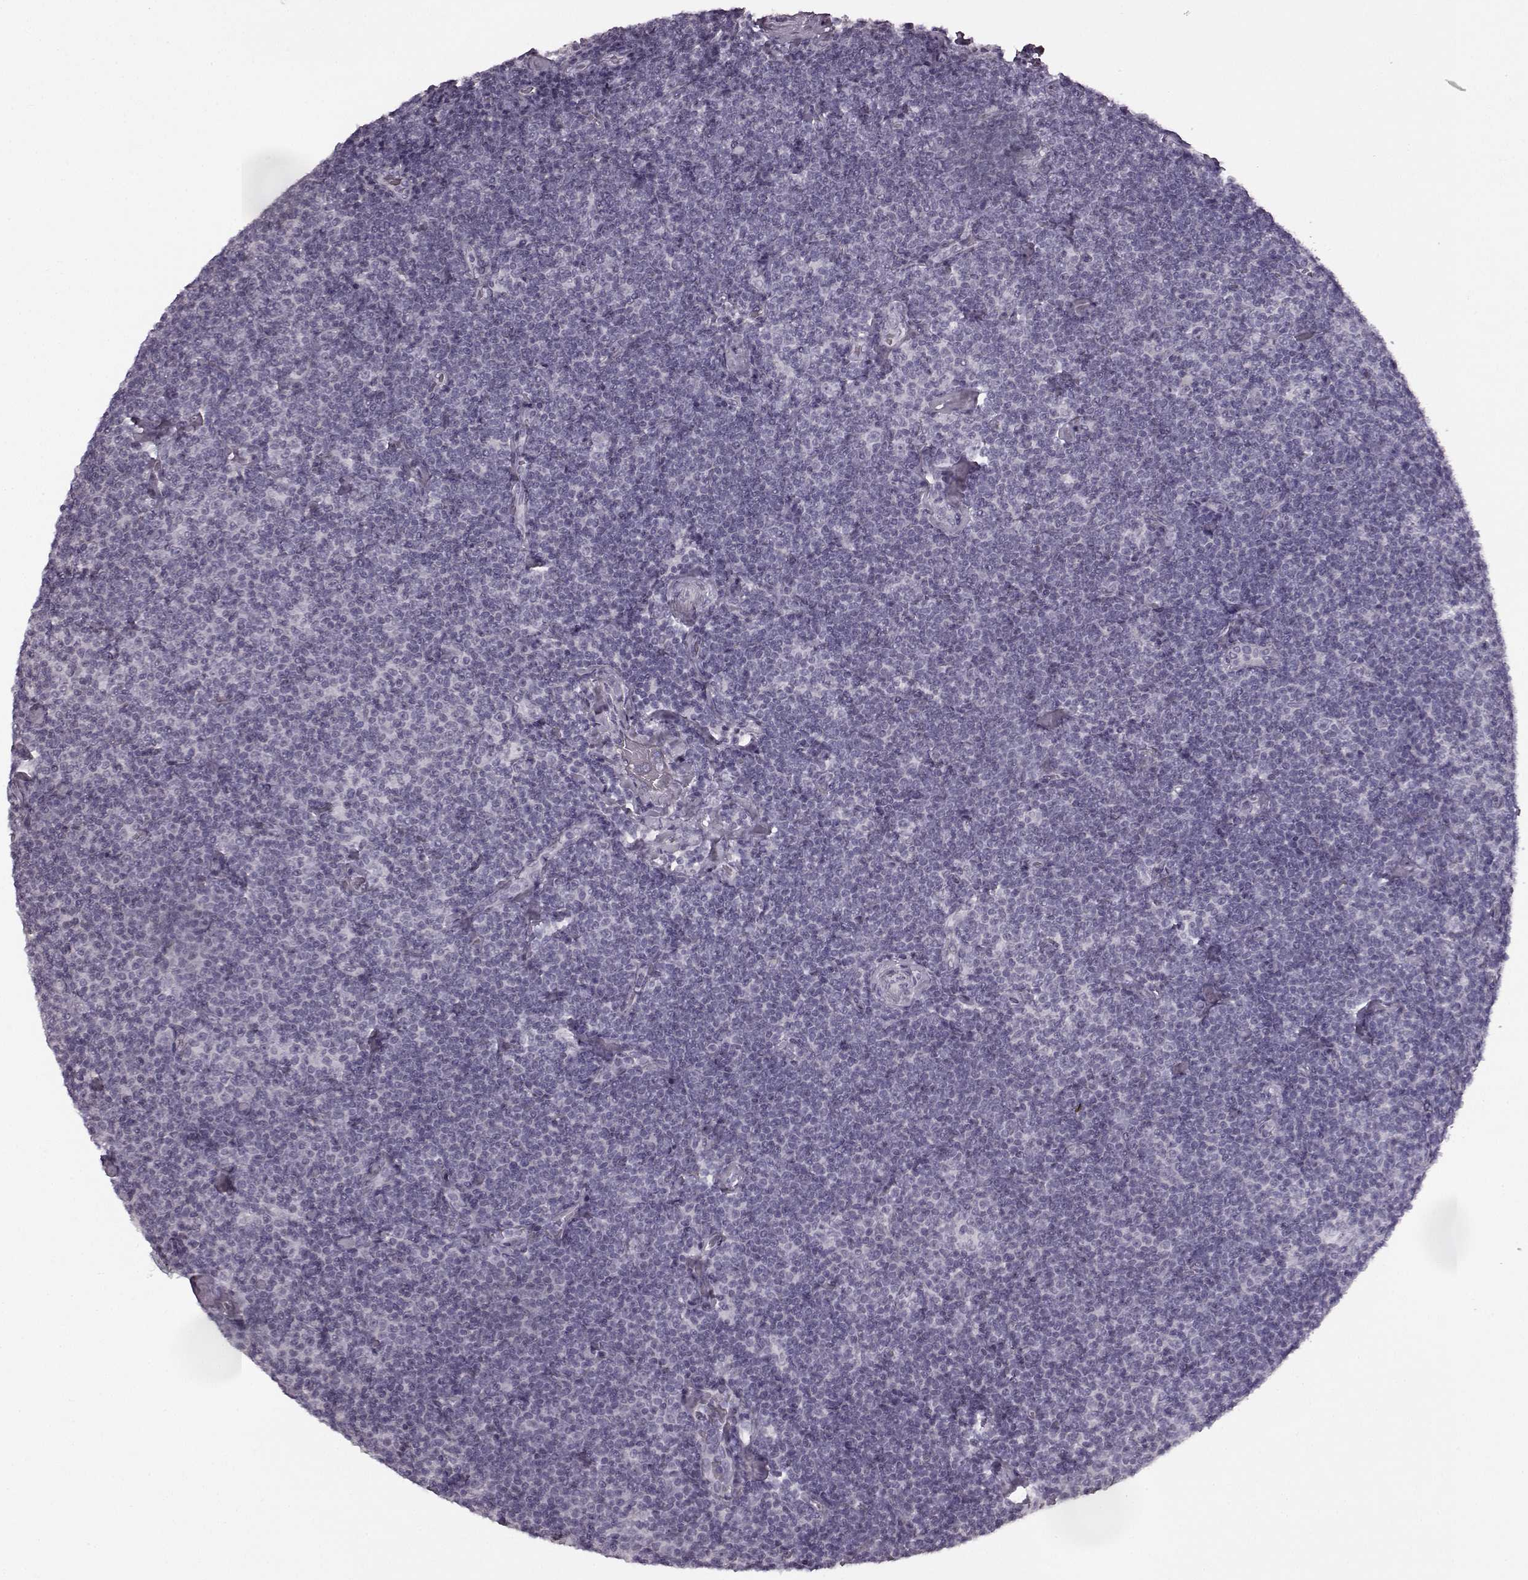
{"staining": {"intensity": "negative", "quantity": "none", "location": "none"}, "tissue": "lymphoma", "cell_type": "Tumor cells", "image_type": "cancer", "snomed": [{"axis": "morphology", "description": "Malignant lymphoma, non-Hodgkin's type, Low grade"}, {"axis": "topography", "description": "Lymph node"}], "caption": "Immunohistochemical staining of human malignant lymphoma, non-Hodgkin's type (low-grade) demonstrates no significant staining in tumor cells.", "gene": "SEMG2", "patient": {"sex": "male", "age": 81}}